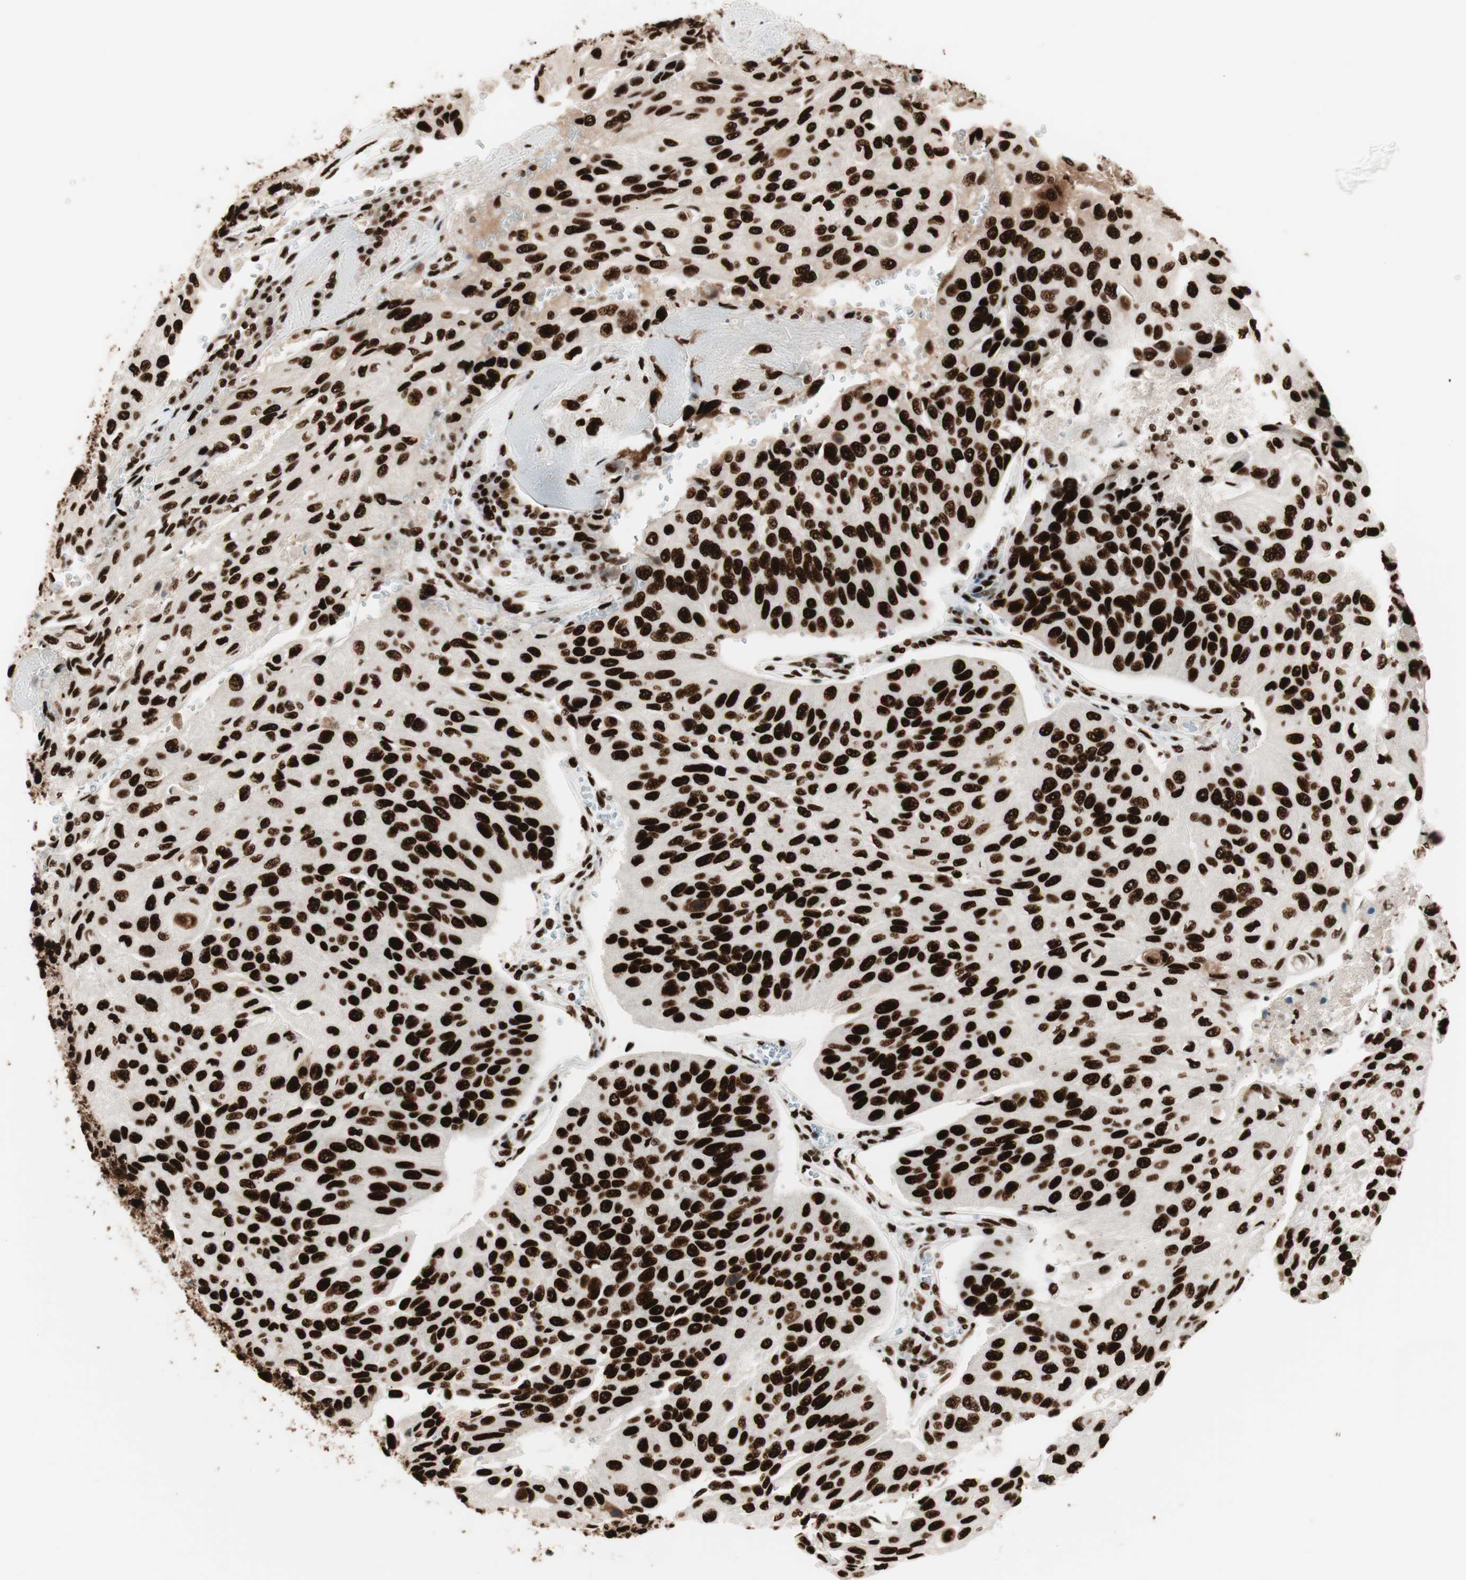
{"staining": {"intensity": "strong", "quantity": ">75%", "location": "nuclear"}, "tissue": "urothelial cancer", "cell_type": "Tumor cells", "image_type": "cancer", "snomed": [{"axis": "morphology", "description": "Urothelial carcinoma, High grade"}, {"axis": "topography", "description": "Urinary bladder"}], "caption": "High-power microscopy captured an immunohistochemistry photomicrograph of urothelial cancer, revealing strong nuclear staining in about >75% of tumor cells.", "gene": "PSME3", "patient": {"sex": "male", "age": 66}}